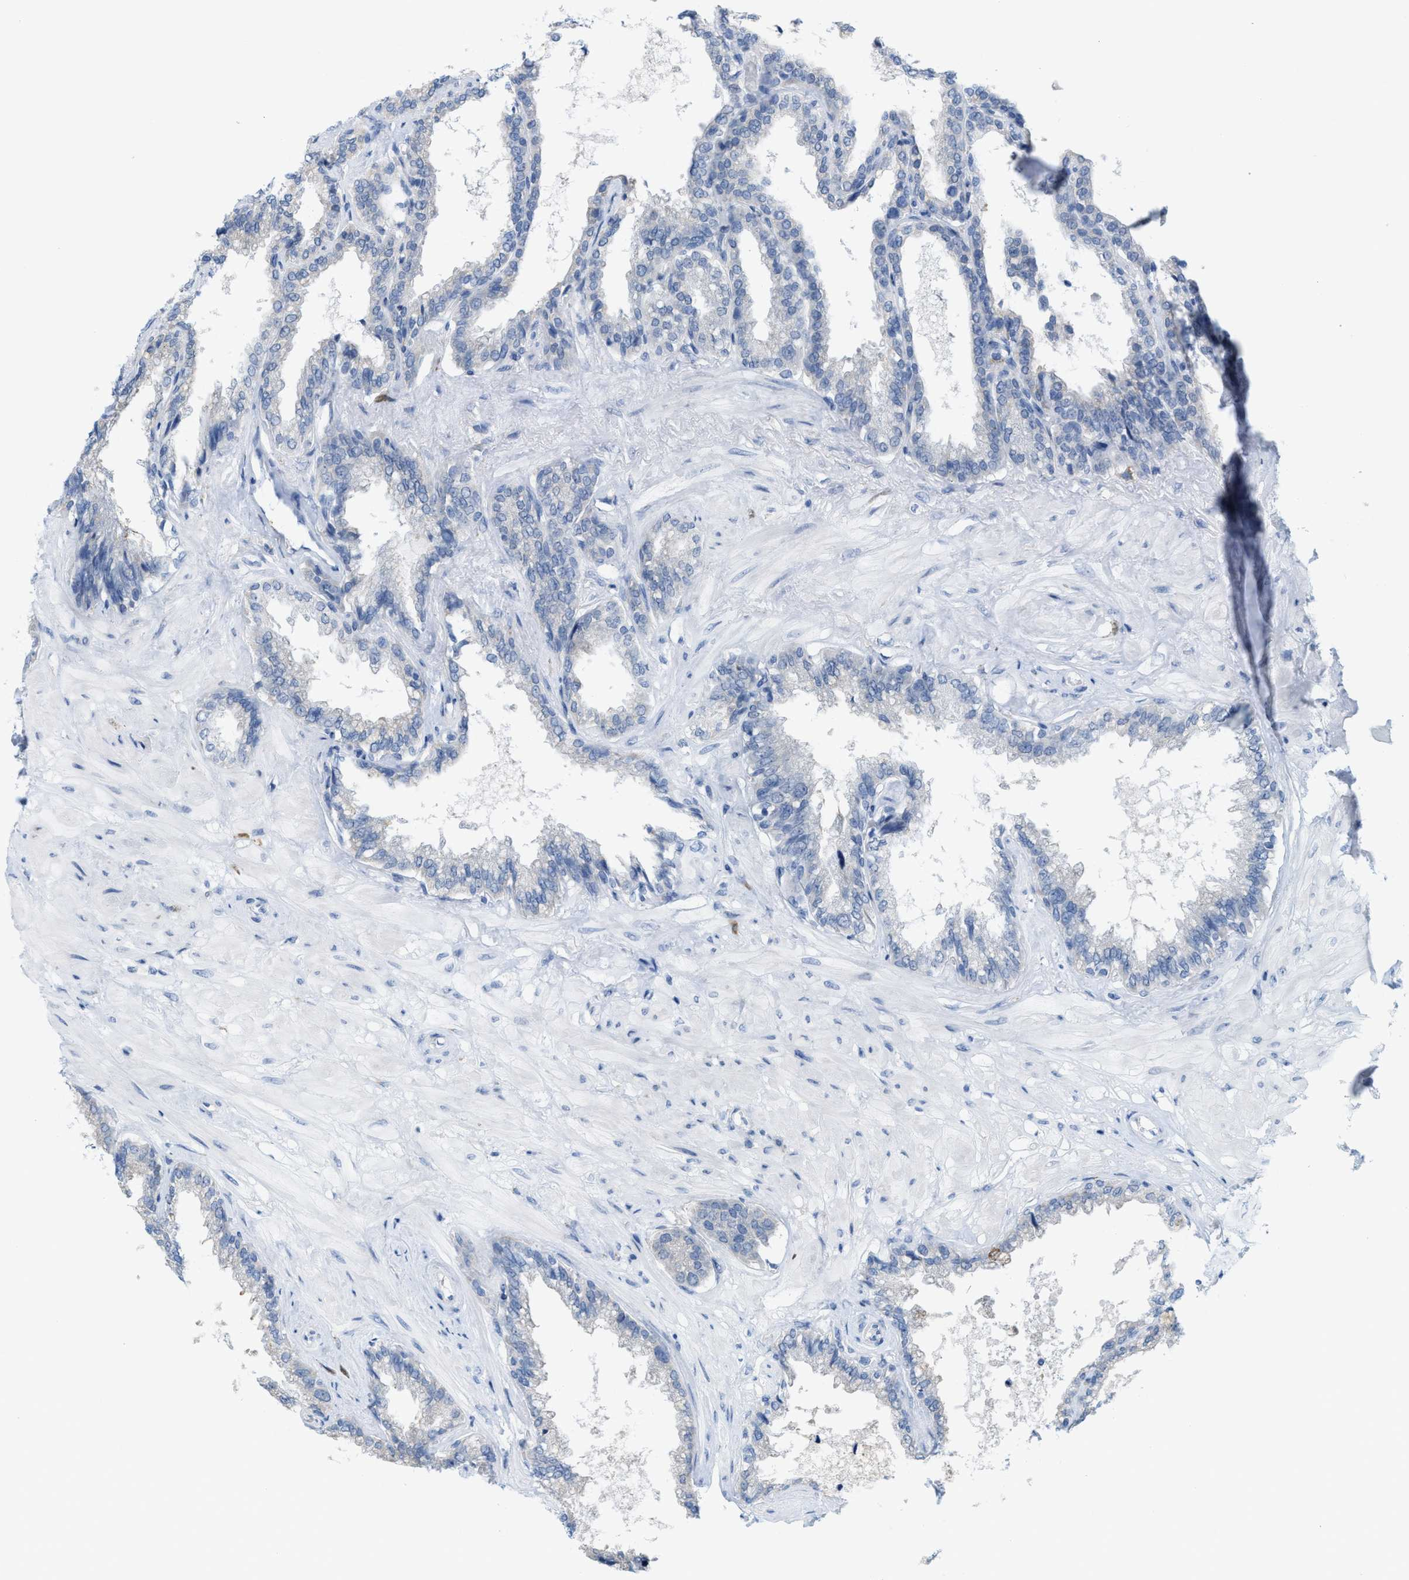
{"staining": {"intensity": "negative", "quantity": "none", "location": "none"}, "tissue": "seminal vesicle", "cell_type": "Glandular cells", "image_type": "normal", "snomed": [{"axis": "morphology", "description": "Normal tissue, NOS"}, {"axis": "topography", "description": "Seminal veicle"}], "caption": "Micrograph shows no protein positivity in glandular cells of normal seminal vesicle.", "gene": "KIFC3", "patient": {"sex": "male", "age": 46}}